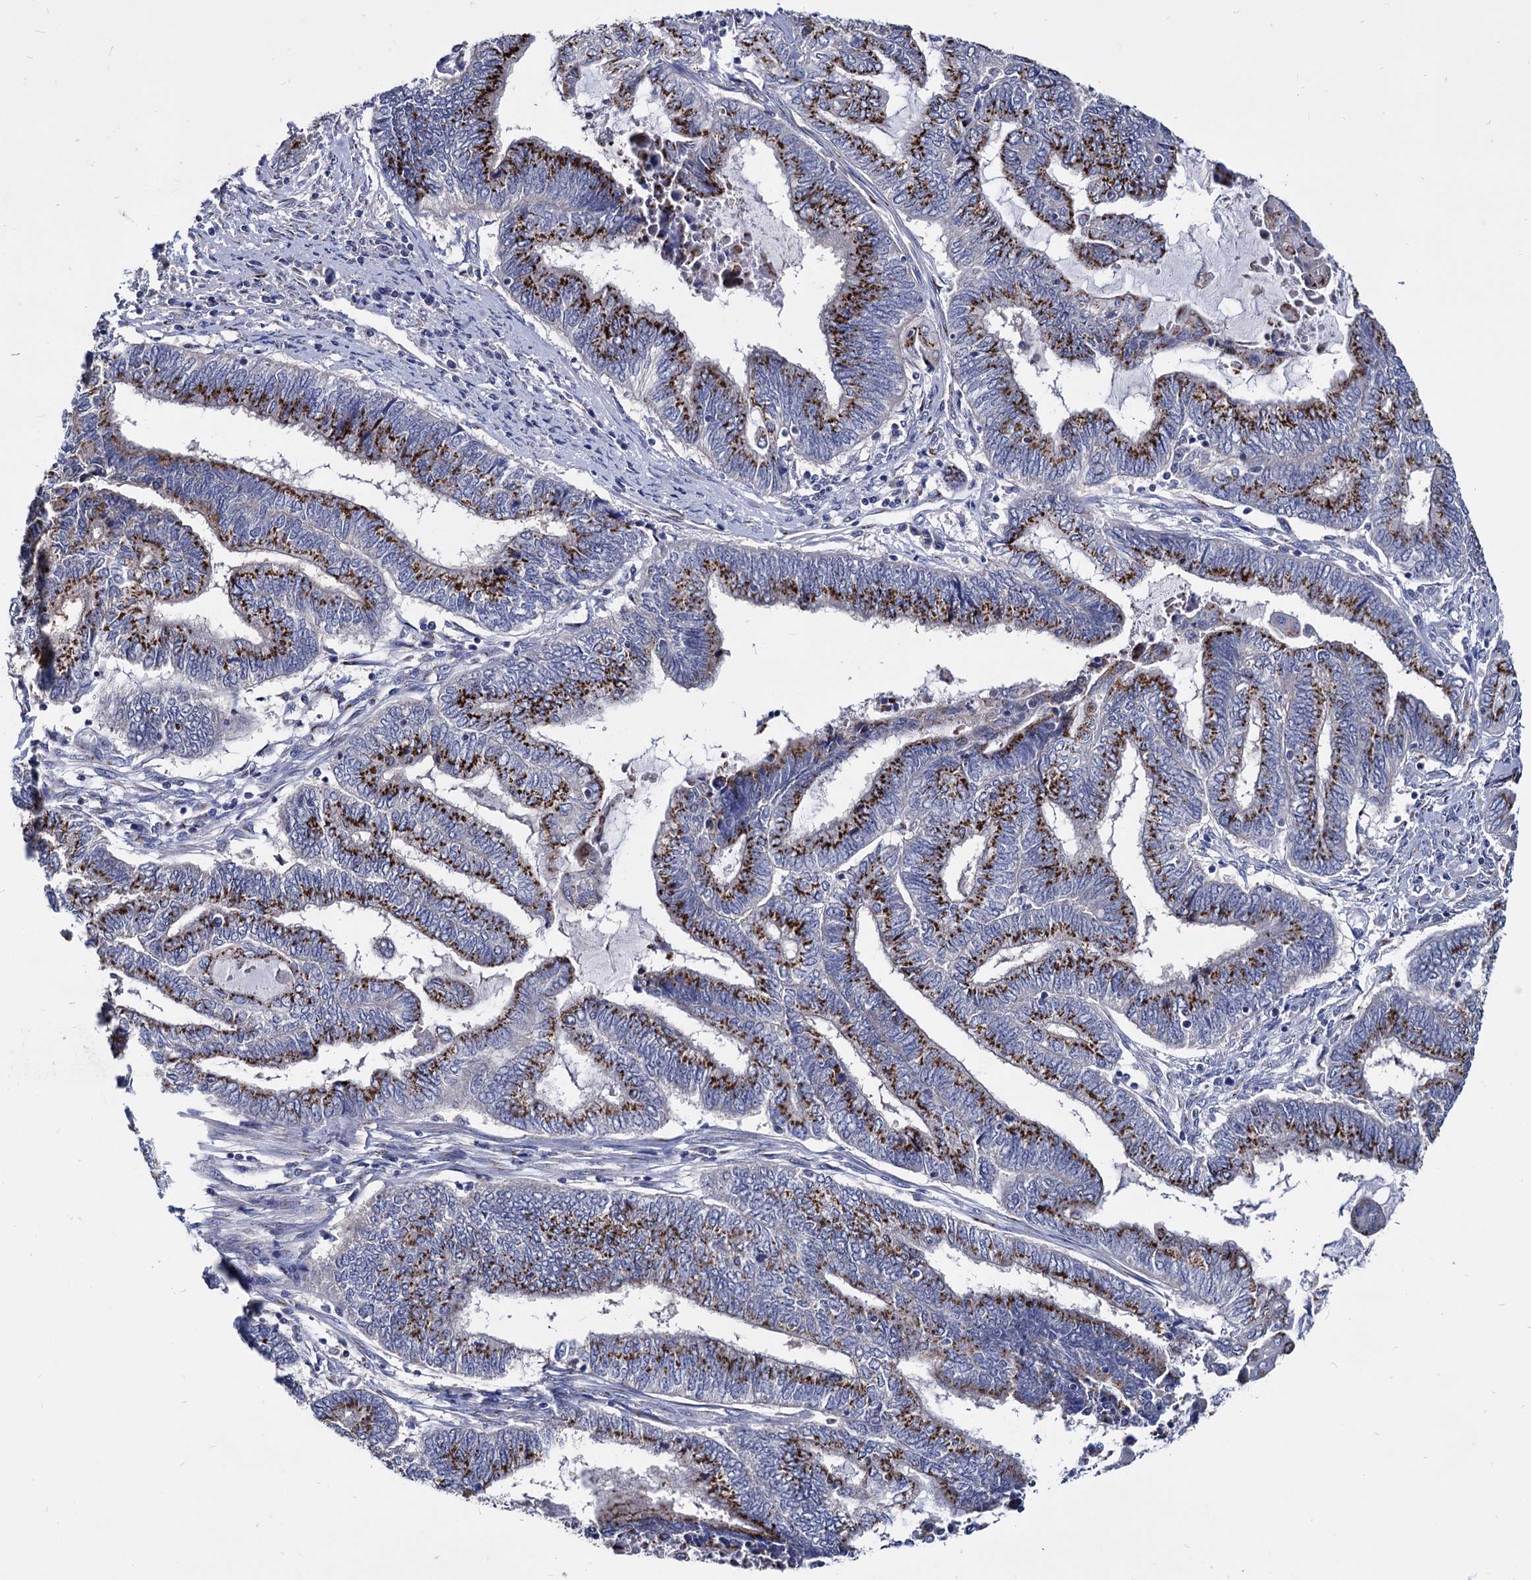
{"staining": {"intensity": "strong", "quantity": ">75%", "location": "cytoplasmic/membranous"}, "tissue": "endometrial cancer", "cell_type": "Tumor cells", "image_type": "cancer", "snomed": [{"axis": "morphology", "description": "Adenocarcinoma, NOS"}, {"axis": "topography", "description": "Uterus"}, {"axis": "topography", "description": "Endometrium"}], "caption": "About >75% of tumor cells in endometrial cancer (adenocarcinoma) display strong cytoplasmic/membranous protein expression as visualized by brown immunohistochemical staining.", "gene": "ESD", "patient": {"sex": "female", "age": 70}}